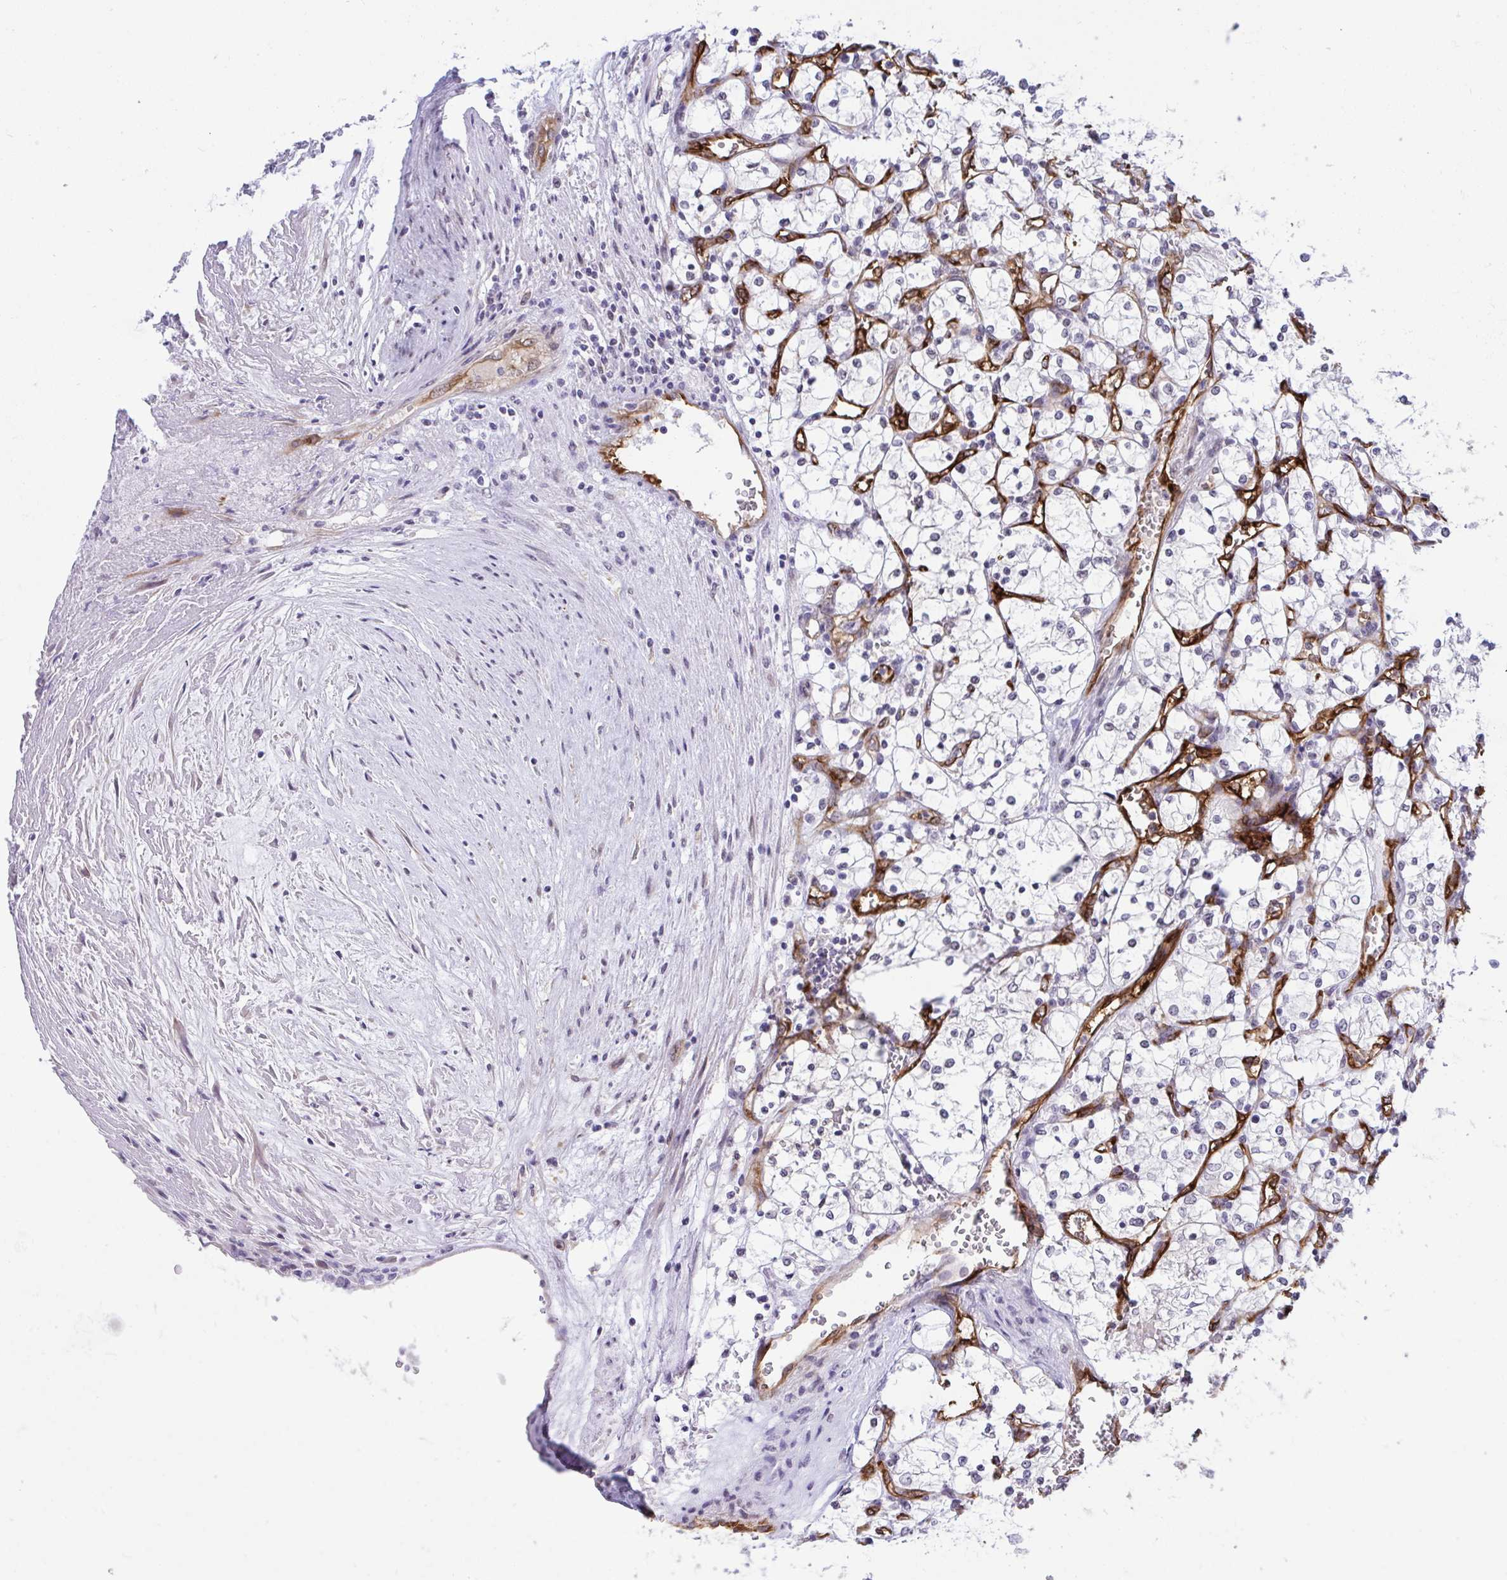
{"staining": {"intensity": "negative", "quantity": "none", "location": "none"}, "tissue": "renal cancer", "cell_type": "Tumor cells", "image_type": "cancer", "snomed": [{"axis": "morphology", "description": "Adenocarcinoma, NOS"}, {"axis": "topography", "description": "Kidney"}], "caption": "Human renal cancer stained for a protein using immunohistochemistry (IHC) displays no expression in tumor cells.", "gene": "EML1", "patient": {"sex": "female", "age": 69}}